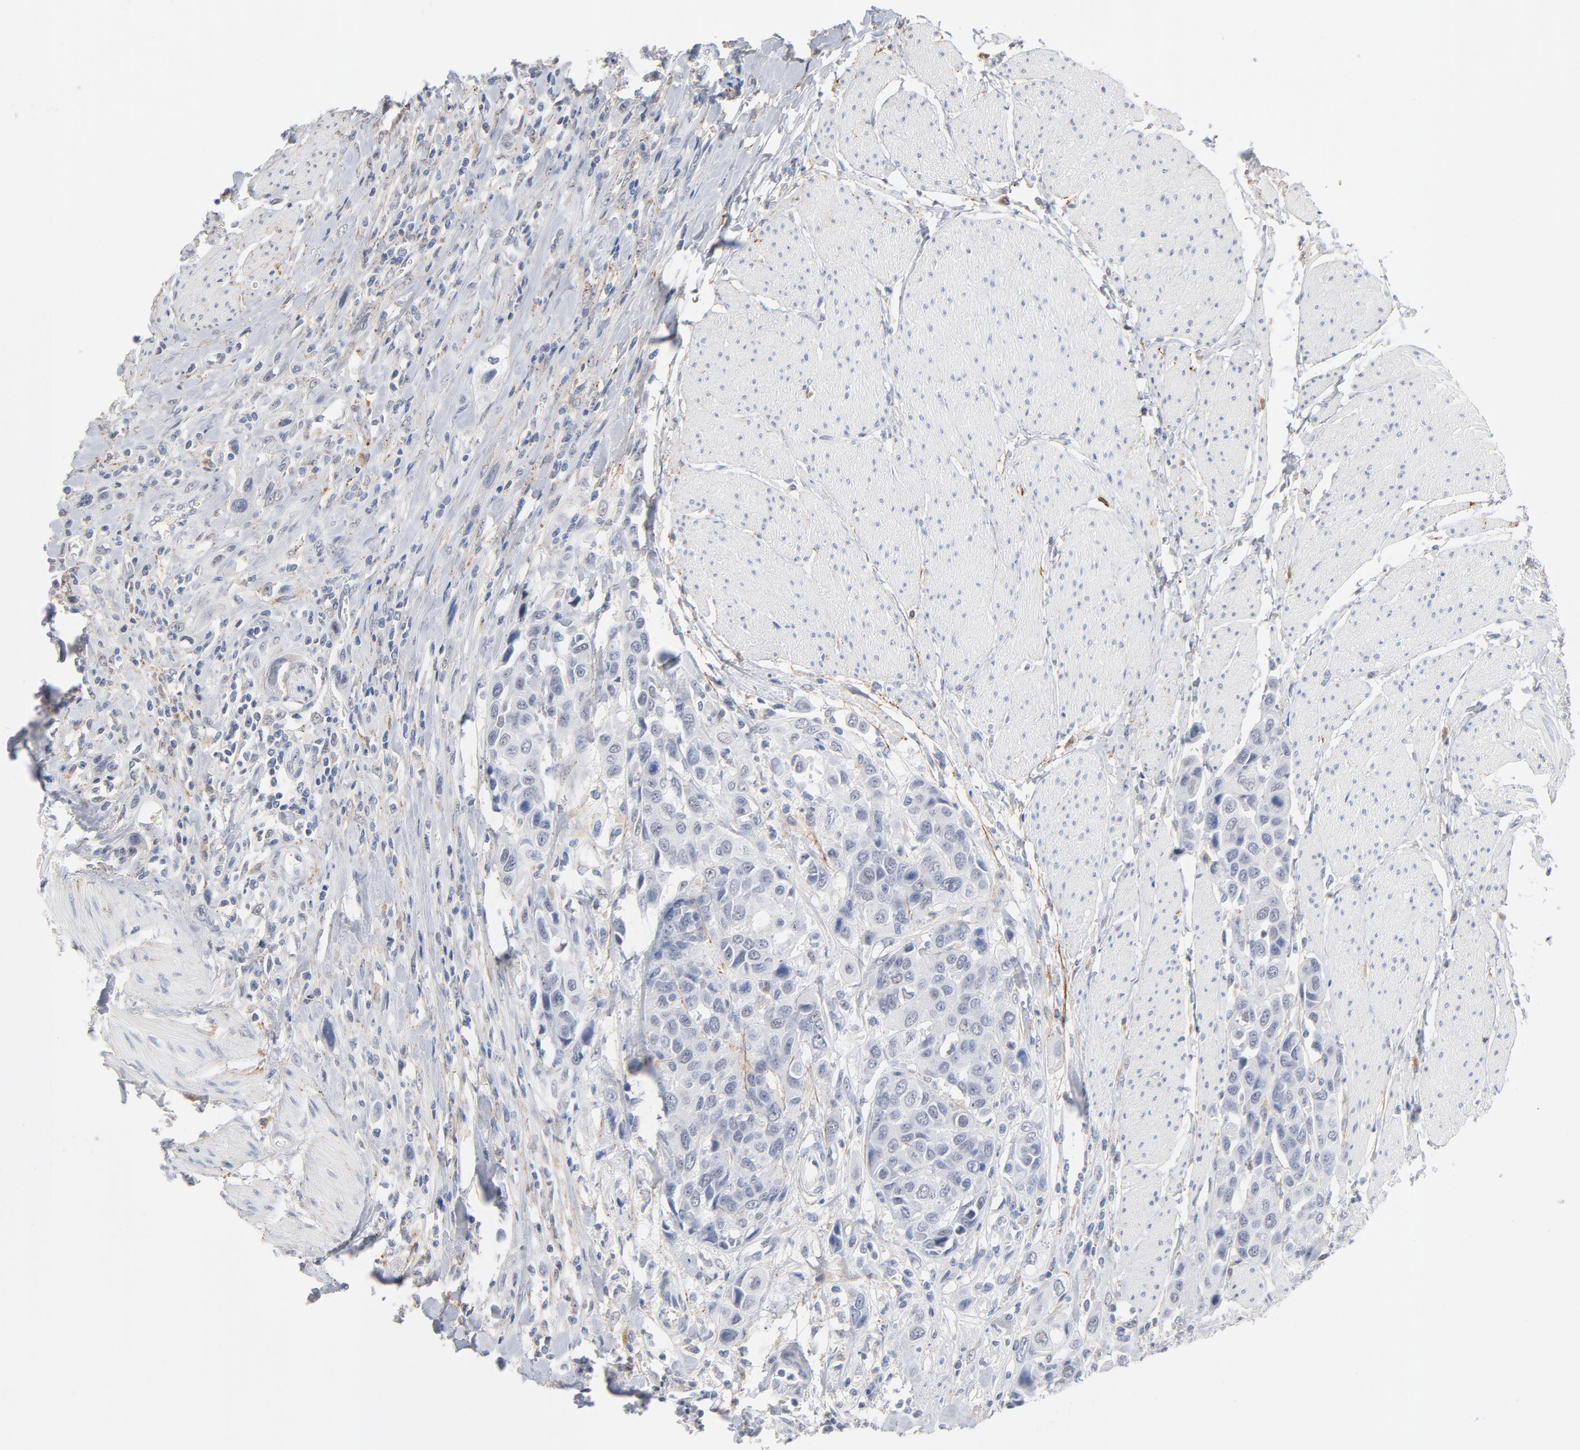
{"staining": {"intensity": "negative", "quantity": "none", "location": "none"}, "tissue": "urothelial cancer", "cell_type": "Tumor cells", "image_type": "cancer", "snomed": [{"axis": "morphology", "description": "Urothelial carcinoma, High grade"}, {"axis": "topography", "description": "Urinary bladder"}], "caption": "Immunohistochemistry (IHC) image of neoplastic tissue: urothelial carcinoma (high-grade) stained with DAB (3,3'-diaminobenzidine) exhibits no significant protein staining in tumor cells.", "gene": "LTBP2", "patient": {"sex": "male", "age": 50}}